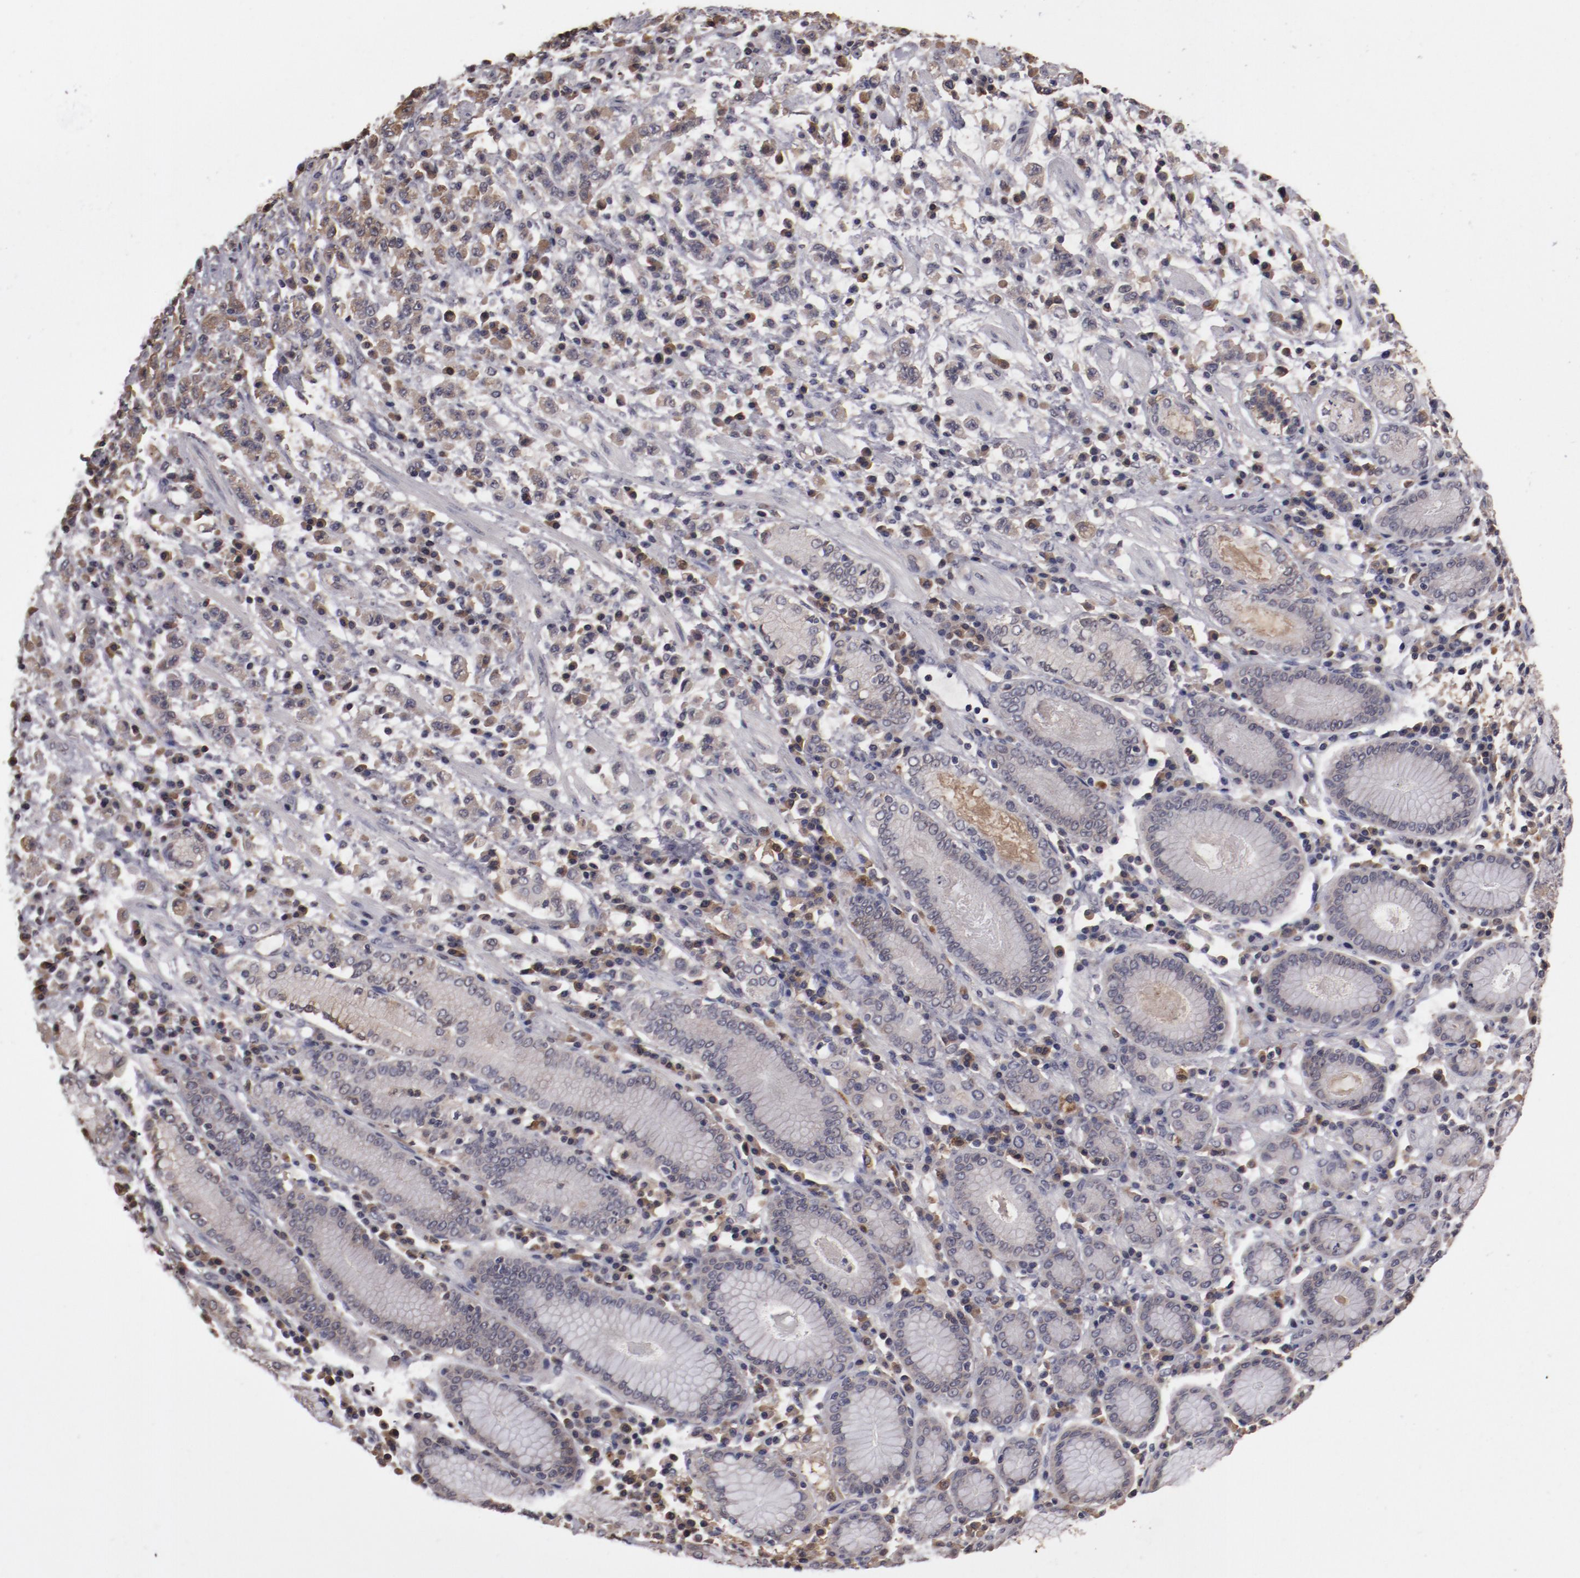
{"staining": {"intensity": "weak", "quantity": ">75%", "location": "cytoplasmic/membranous"}, "tissue": "stomach cancer", "cell_type": "Tumor cells", "image_type": "cancer", "snomed": [{"axis": "morphology", "description": "Adenocarcinoma, NOS"}, {"axis": "topography", "description": "Stomach, lower"}], "caption": "About >75% of tumor cells in stomach cancer (adenocarcinoma) display weak cytoplasmic/membranous protein positivity as visualized by brown immunohistochemical staining.", "gene": "CP", "patient": {"sex": "male", "age": 88}}